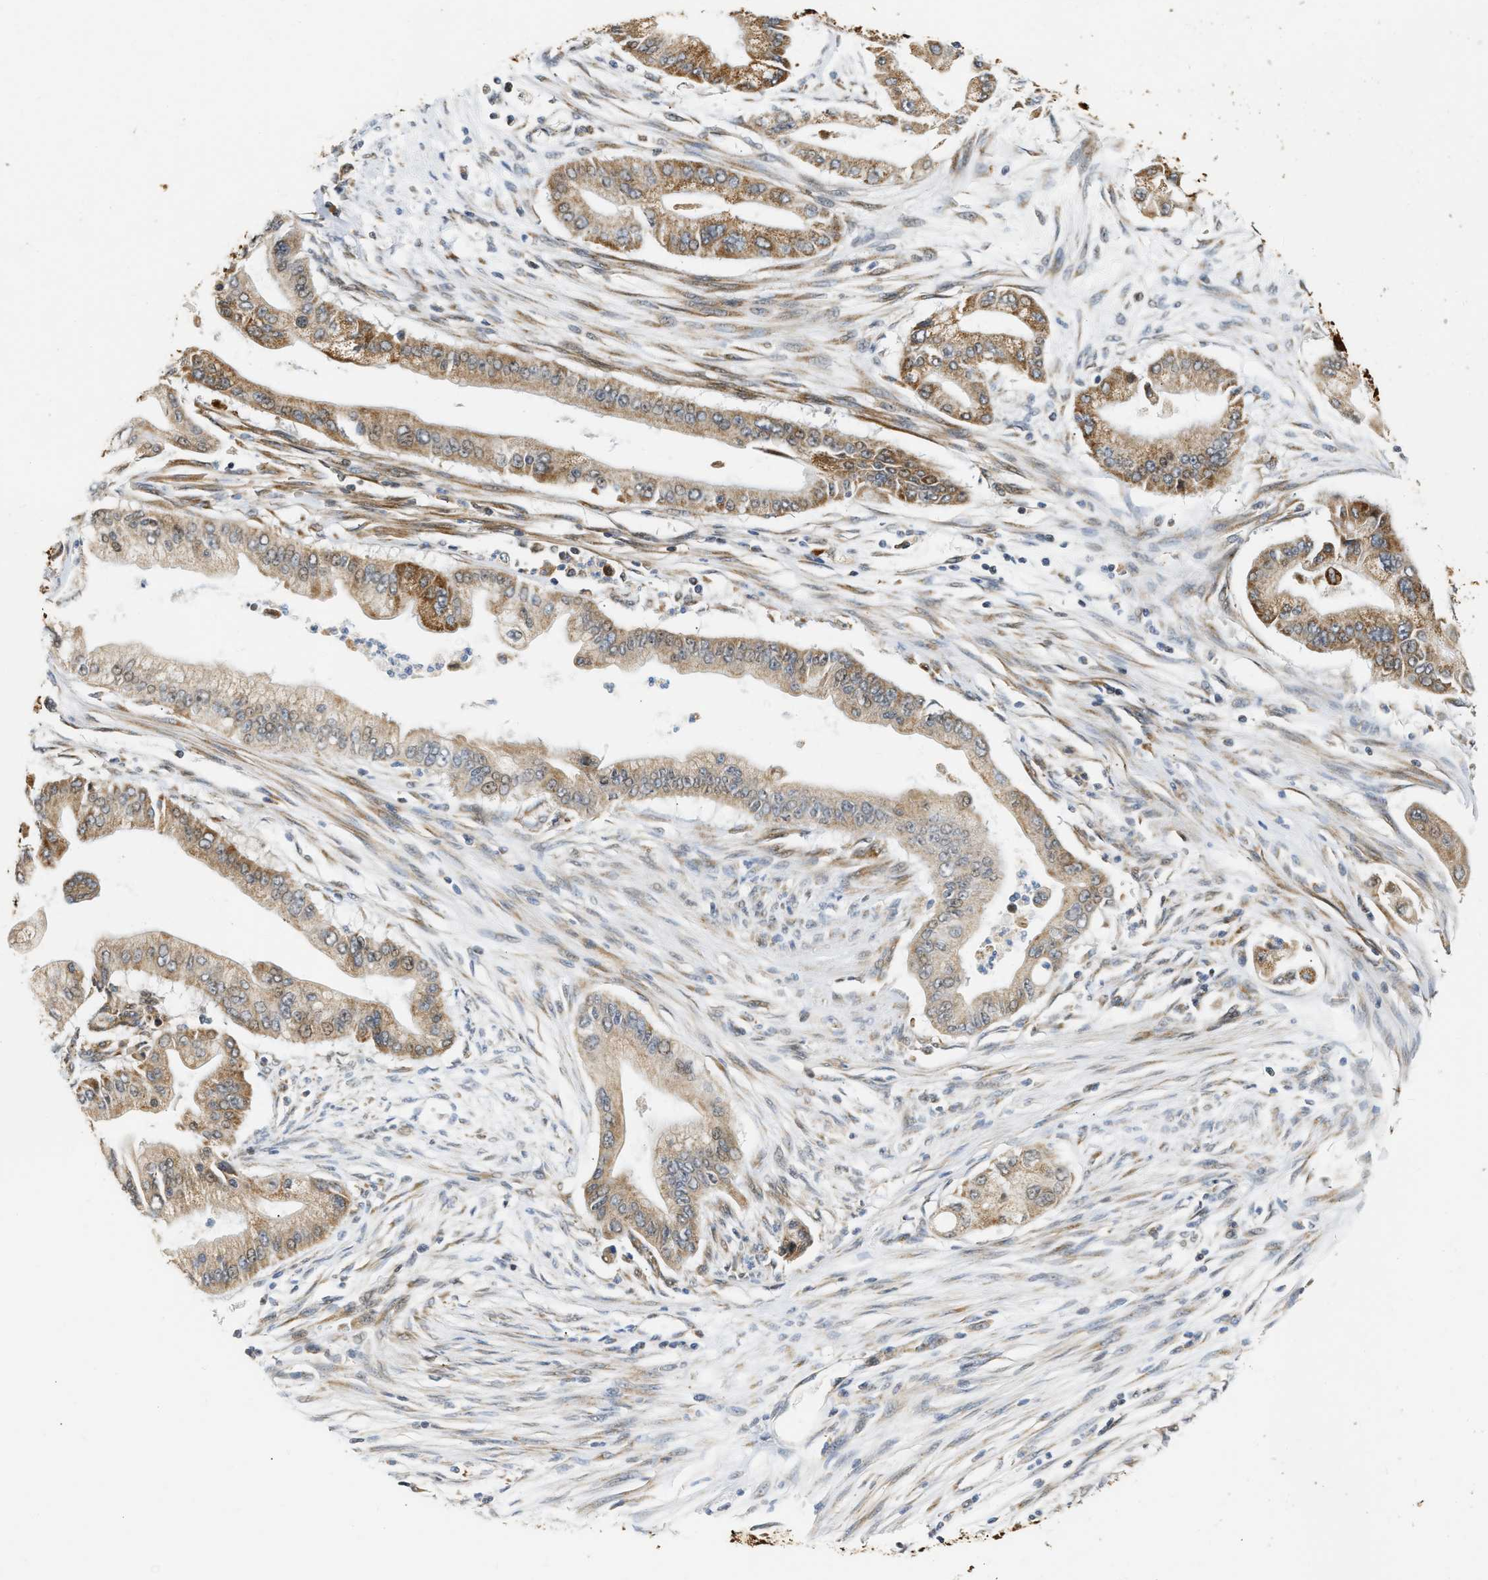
{"staining": {"intensity": "moderate", "quantity": ">75%", "location": "cytoplasmic/membranous"}, "tissue": "pancreatic cancer", "cell_type": "Tumor cells", "image_type": "cancer", "snomed": [{"axis": "morphology", "description": "Adenocarcinoma, NOS"}, {"axis": "topography", "description": "Pancreas"}], "caption": "A brown stain highlights moderate cytoplasmic/membranous positivity of a protein in human adenocarcinoma (pancreatic) tumor cells. (DAB (3,3'-diaminobenzidine) IHC, brown staining for protein, blue staining for nuclei).", "gene": "DEPTOR", "patient": {"sex": "male", "age": 59}}